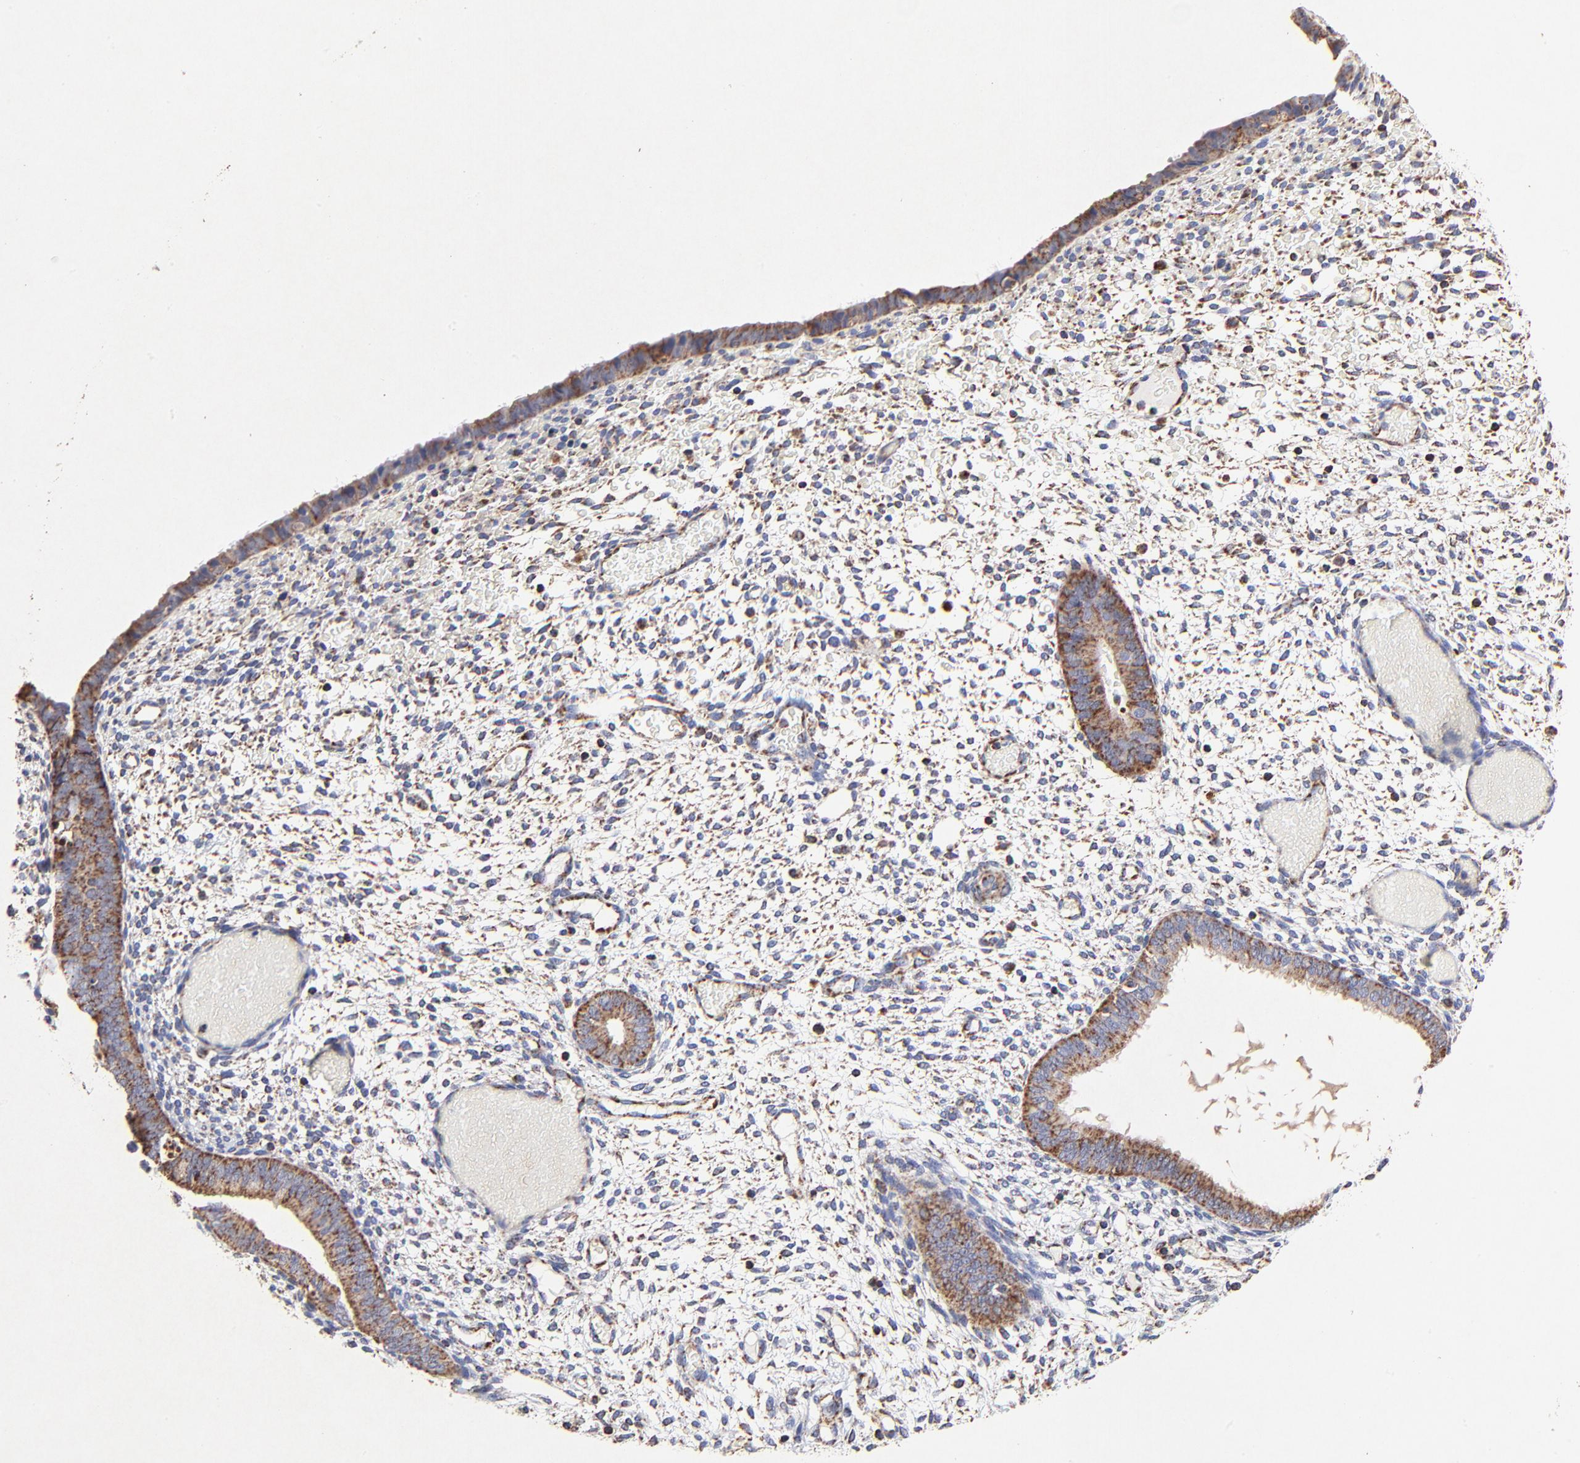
{"staining": {"intensity": "weak", "quantity": "<25%", "location": "cytoplasmic/membranous"}, "tissue": "endometrium", "cell_type": "Cells in endometrial stroma", "image_type": "normal", "snomed": [{"axis": "morphology", "description": "Normal tissue, NOS"}, {"axis": "topography", "description": "Endometrium"}], "caption": "Human endometrium stained for a protein using immunohistochemistry (IHC) reveals no staining in cells in endometrial stroma.", "gene": "SSBP1", "patient": {"sex": "female", "age": 42}}